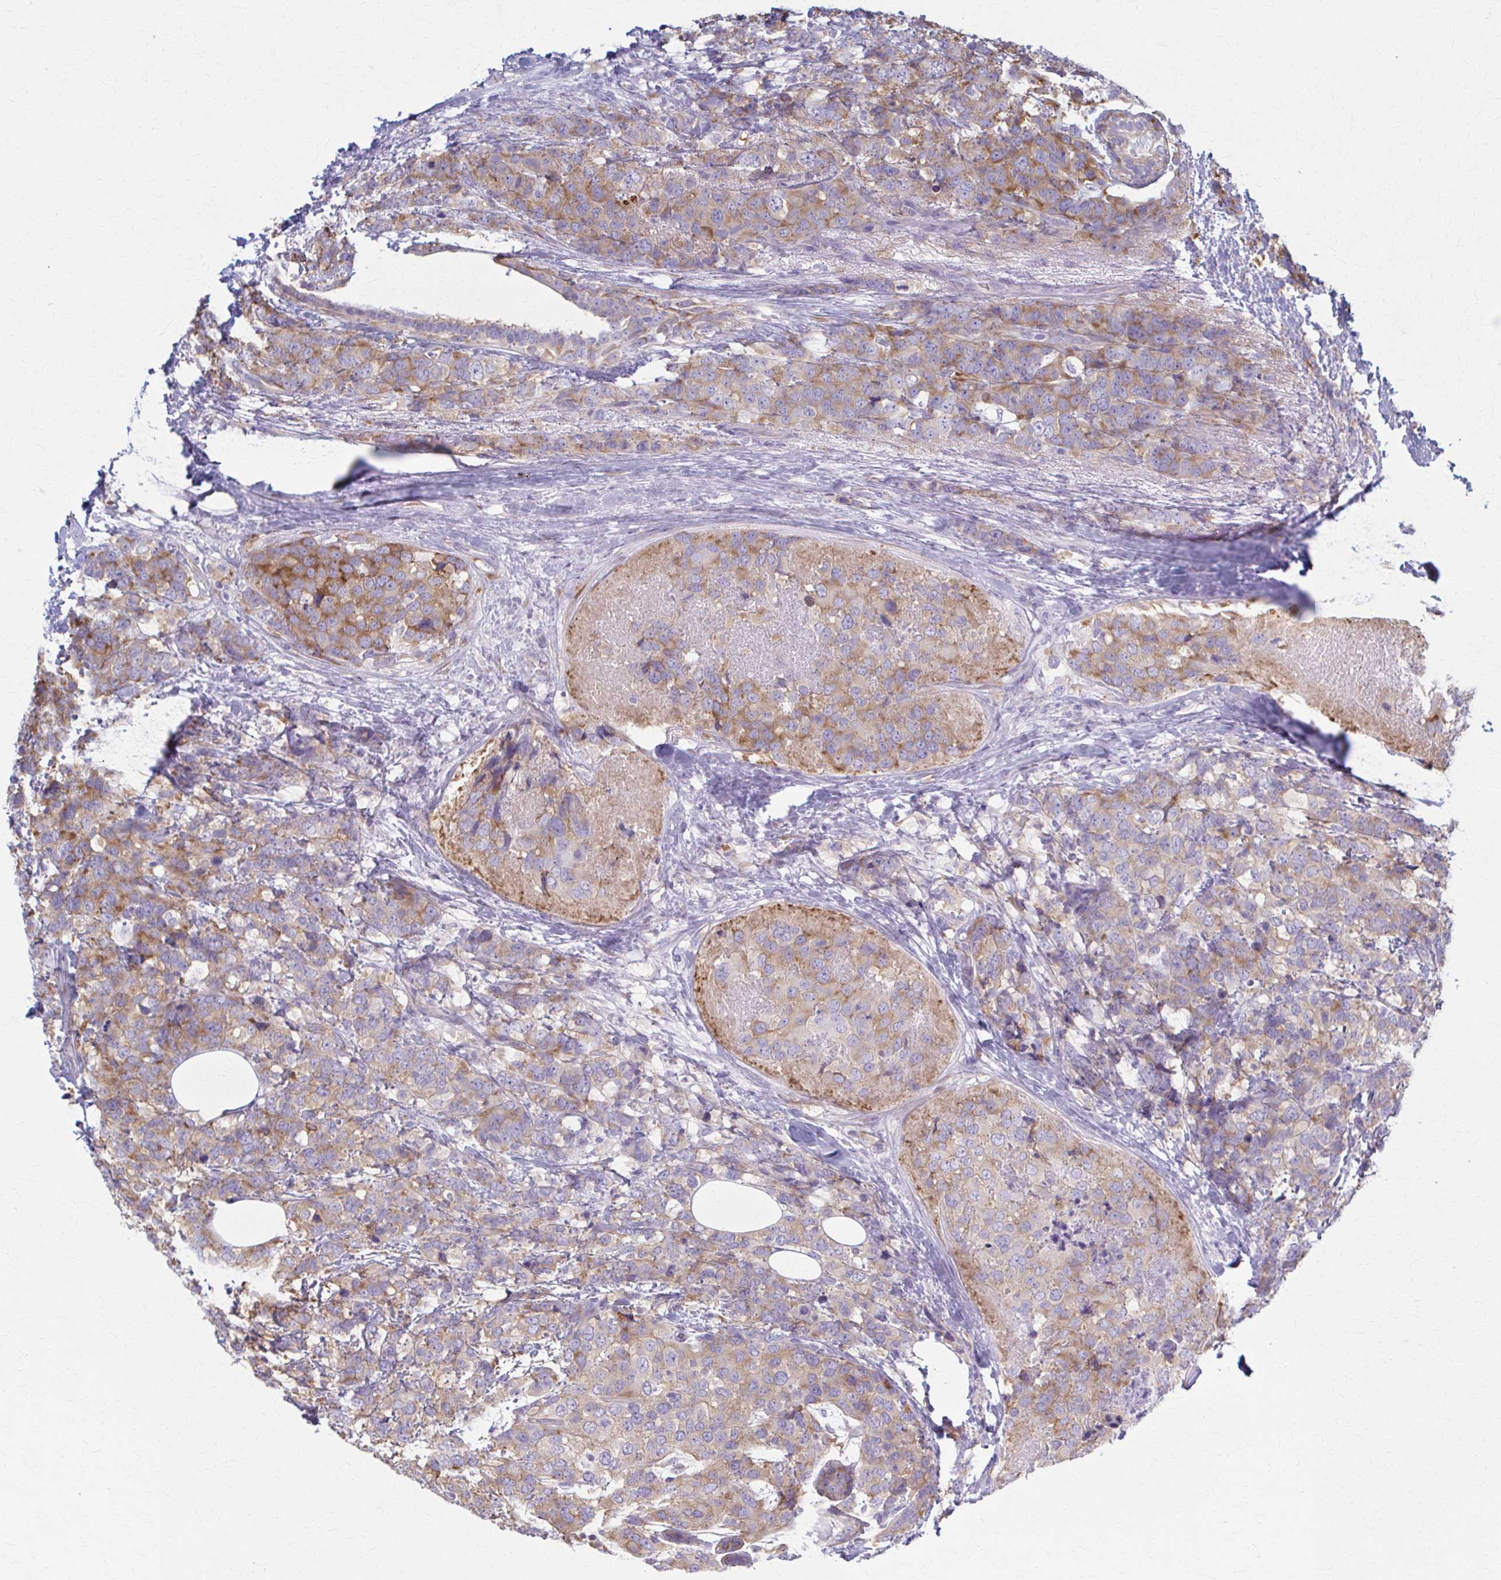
{"staining": {"intensity": "moderate", "quantity": "<25%", "location": "cytoplasmic/membranous"}, "tissue": "breast cancer", "cell_type": "Tumor cells", "image_type": "cancer", "snomed": [{"axis": "morphology", "description": "Lobular carcinoma"}, {"axis": "topography", "description": "Breast"}], "caption": "Moderate cytoplasmic/membranous staining is appreciated in about <25% of tumor cells in lobular carcinoma (breast).", "gene": "PRKRA", "patient": {"sex": "female", "age": 59}}